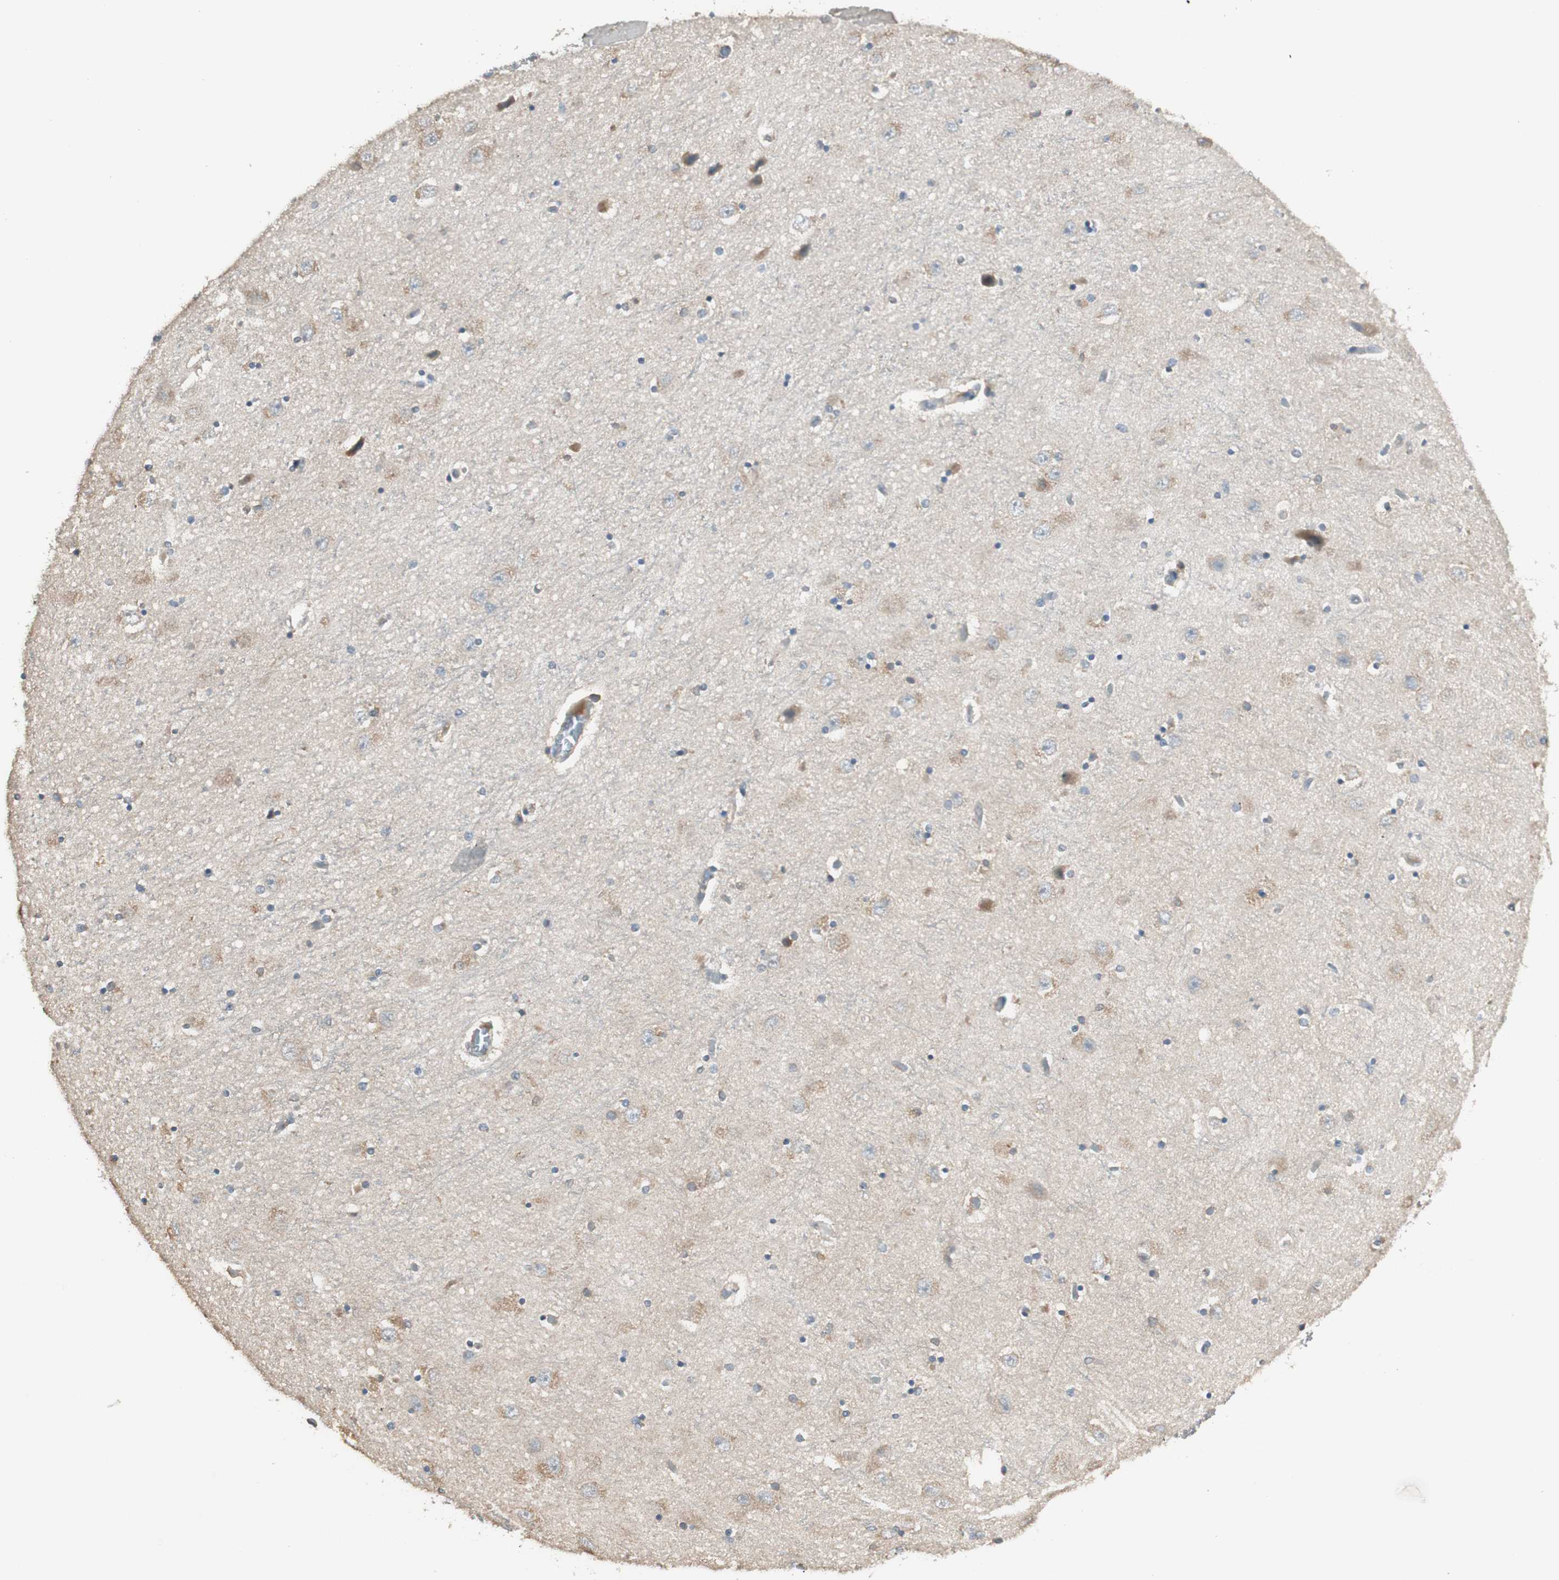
{"staining": {"intensity": "moderate", "quantity": "25%-75%", "location": "cytoplasmic/membranous"}, "tissue": "hippocampus", "cell_type": "Glial cells", "image_type": "normal", "snomed": [{"axis": "morphology", "description": "Normal tissue, NOS"}, {"axis": "topography", "description": "Hippocampus"}], "caption": "IHC of normal hippocampus shows medium levels of moderate cytoplasmic/membranous staining in approximately 25%-75% of glial cells.", "gene": "RARRES1", "patient": {"sex": "female", "age": 54}}